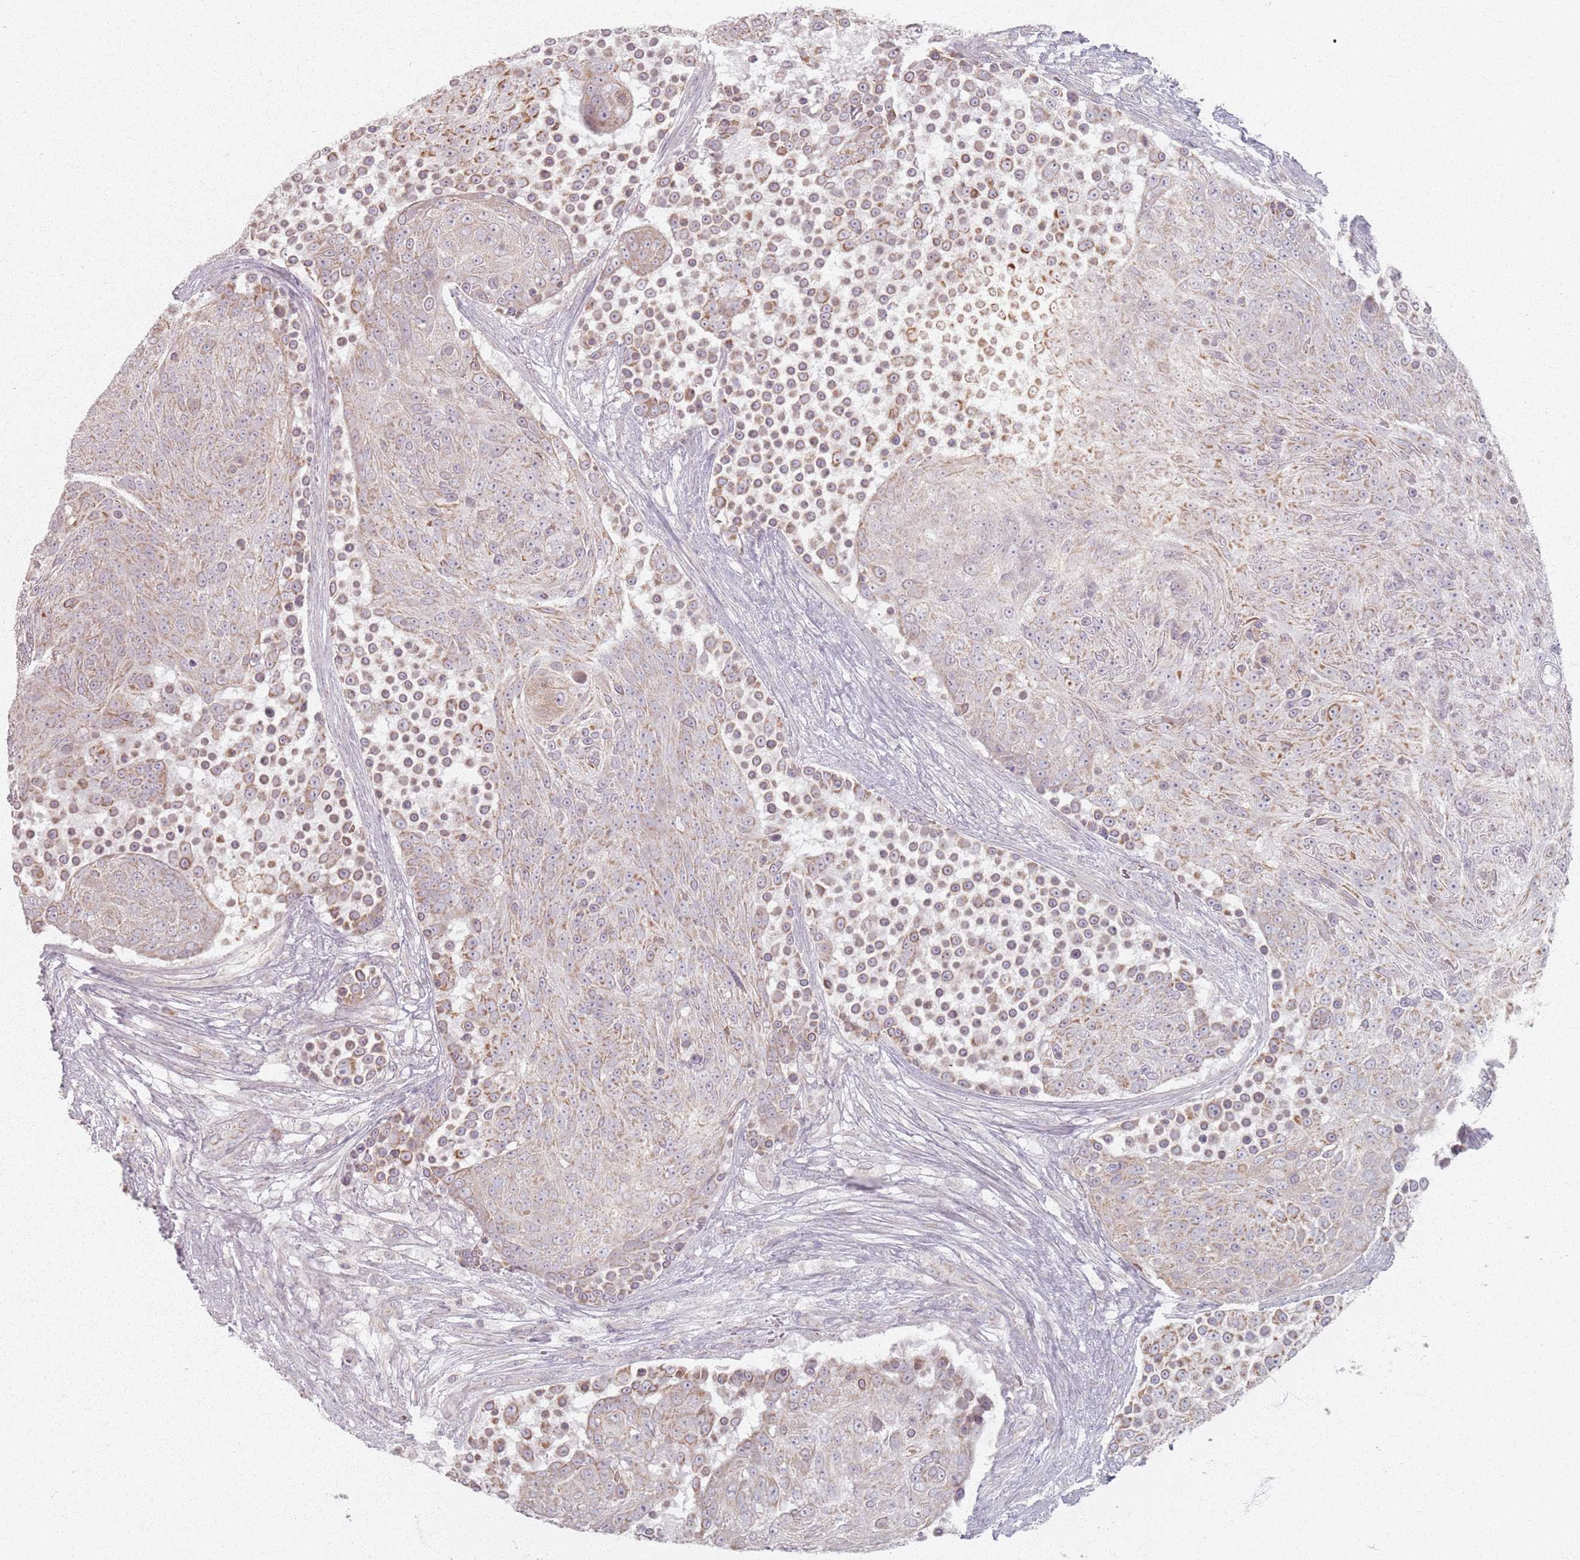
{"staining": {"intensity": "weak", "quantity": "25%-75%", "location": "cytoplasmic/membranous"}, "tissue": "urothelial cancer", "cell_type": "Tumor cells", "image_type": "cancer", "snomed": [{"axis": "morphology", "description": "Urothelial carcinoma, High grade"}, {"axis": "topography", "description": "Urinary bladder"}], "caption": "Brown immunohistochemical staining in urothelial cancer demonstrates weak cytoplasmic/membranous staining in about 25%-75% of tumor cells. The staining was performed using DAB (3,3'-diaminobenzidine) to visualize the protein expression in brown, while the nuclei were stained in blue with hematoxylin (Magnification: 20x).", "gene": "PKD2L2", "patient": {"sex": "female", "age": 63}}